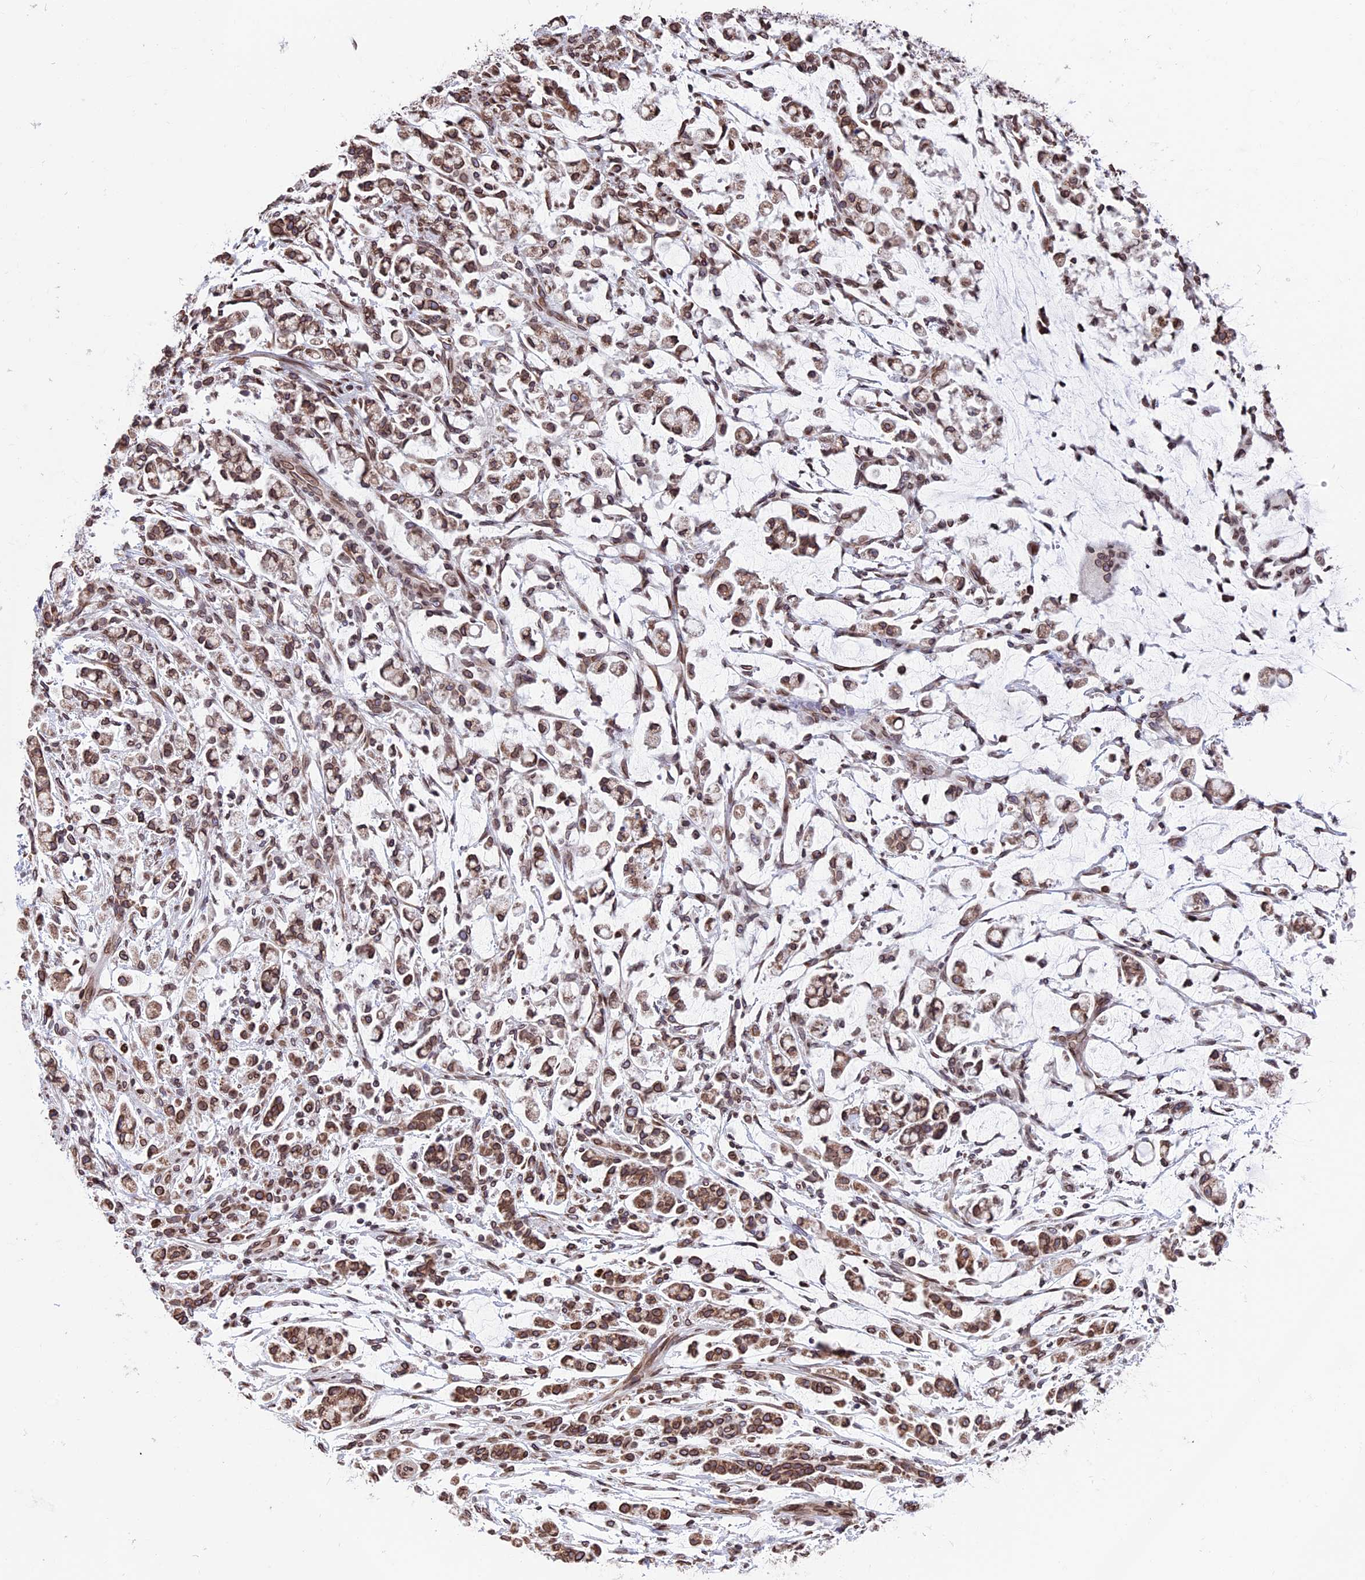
{"staining": {"intensity": "moderate", "quantity": ">75%", "location": "cytoplasmic/membranous,nuclear"}, "tissue": "stomach cancer", "cell_type": "Tumor cells", "image_type": "cancer", "snomed": [{"axis": "morphology", "description": "Adenocarcinoma, NOS"}, {"axis": "topography", "description": "Stomach"}], "caption": "Immunohistochemical staining of human stomach cancer shows moderate cytoplasmic/membranous and nuclear protein staining in approximately >75% of tumor cells. Nuclei are stained in blue.", "gene": "PTCHD4", "patient": {"sex": "female", "age": 60}}